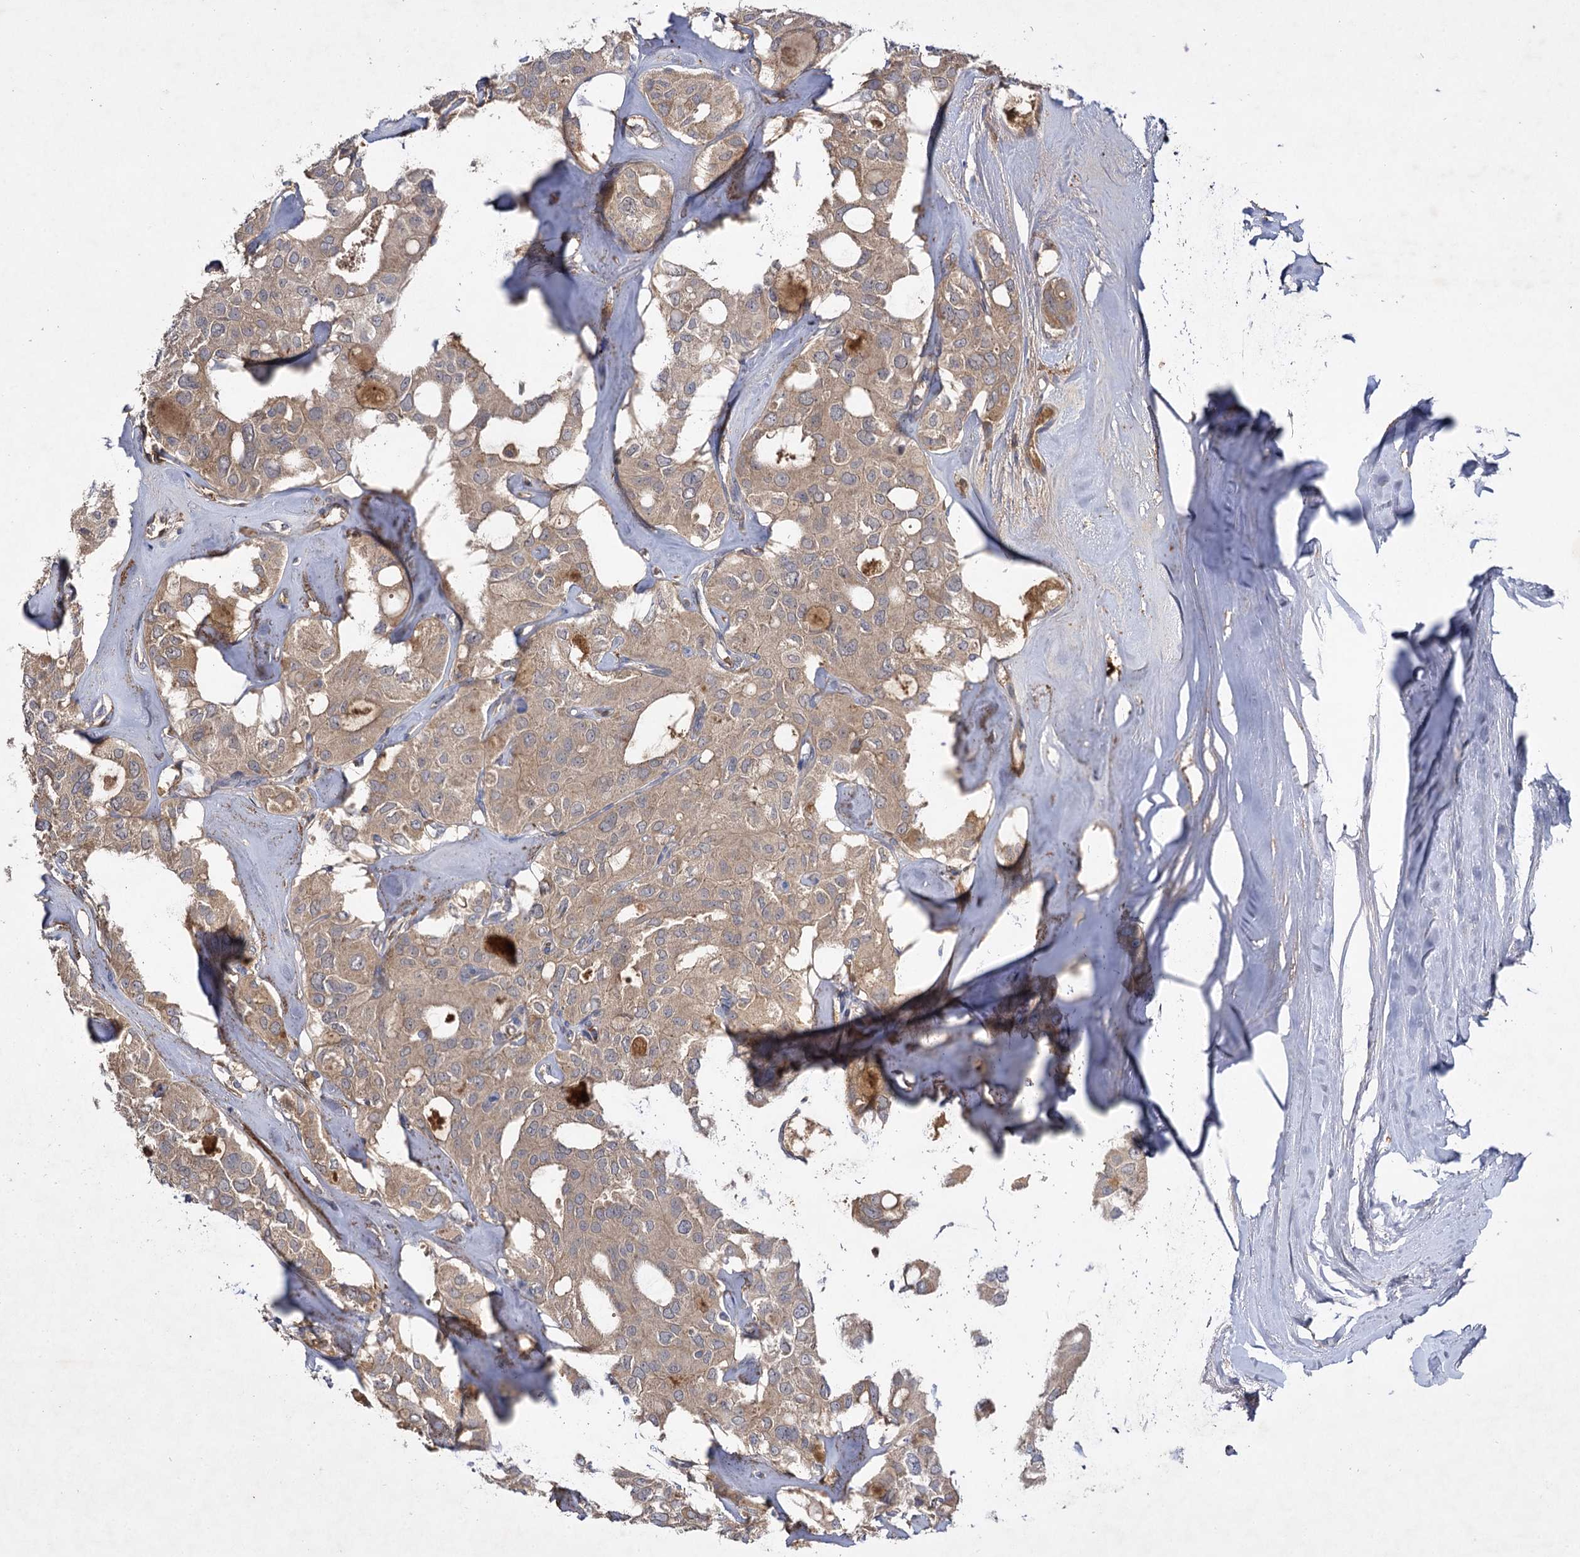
{"staining": {"intensity": "weak", "quantity": "25%-75%", "location": "cytoplasmic/membranous"}, "tissue": "thyroid cancer", "cell_type": "Tumor cells", "image_type": "cancer", "snomed": [{"axis": "morphology", "description": "Follicular adenoma carcinoma, NOS"}, {"axis": "topography", "description": "Thyroid gland"}], "caption": "A brown stain labels weak cytoplasmic/membranous expression of a protein in human follicular adenoma carcinoma (thyroid) tumor cells. The staining was performed using DAB to visualize the protein expression in brown, while the nuclei were stained in blue with hematoxylin (Magnification: 20x).", "gene": "USP50", "patient": {"sex": "male", "age": 75}}